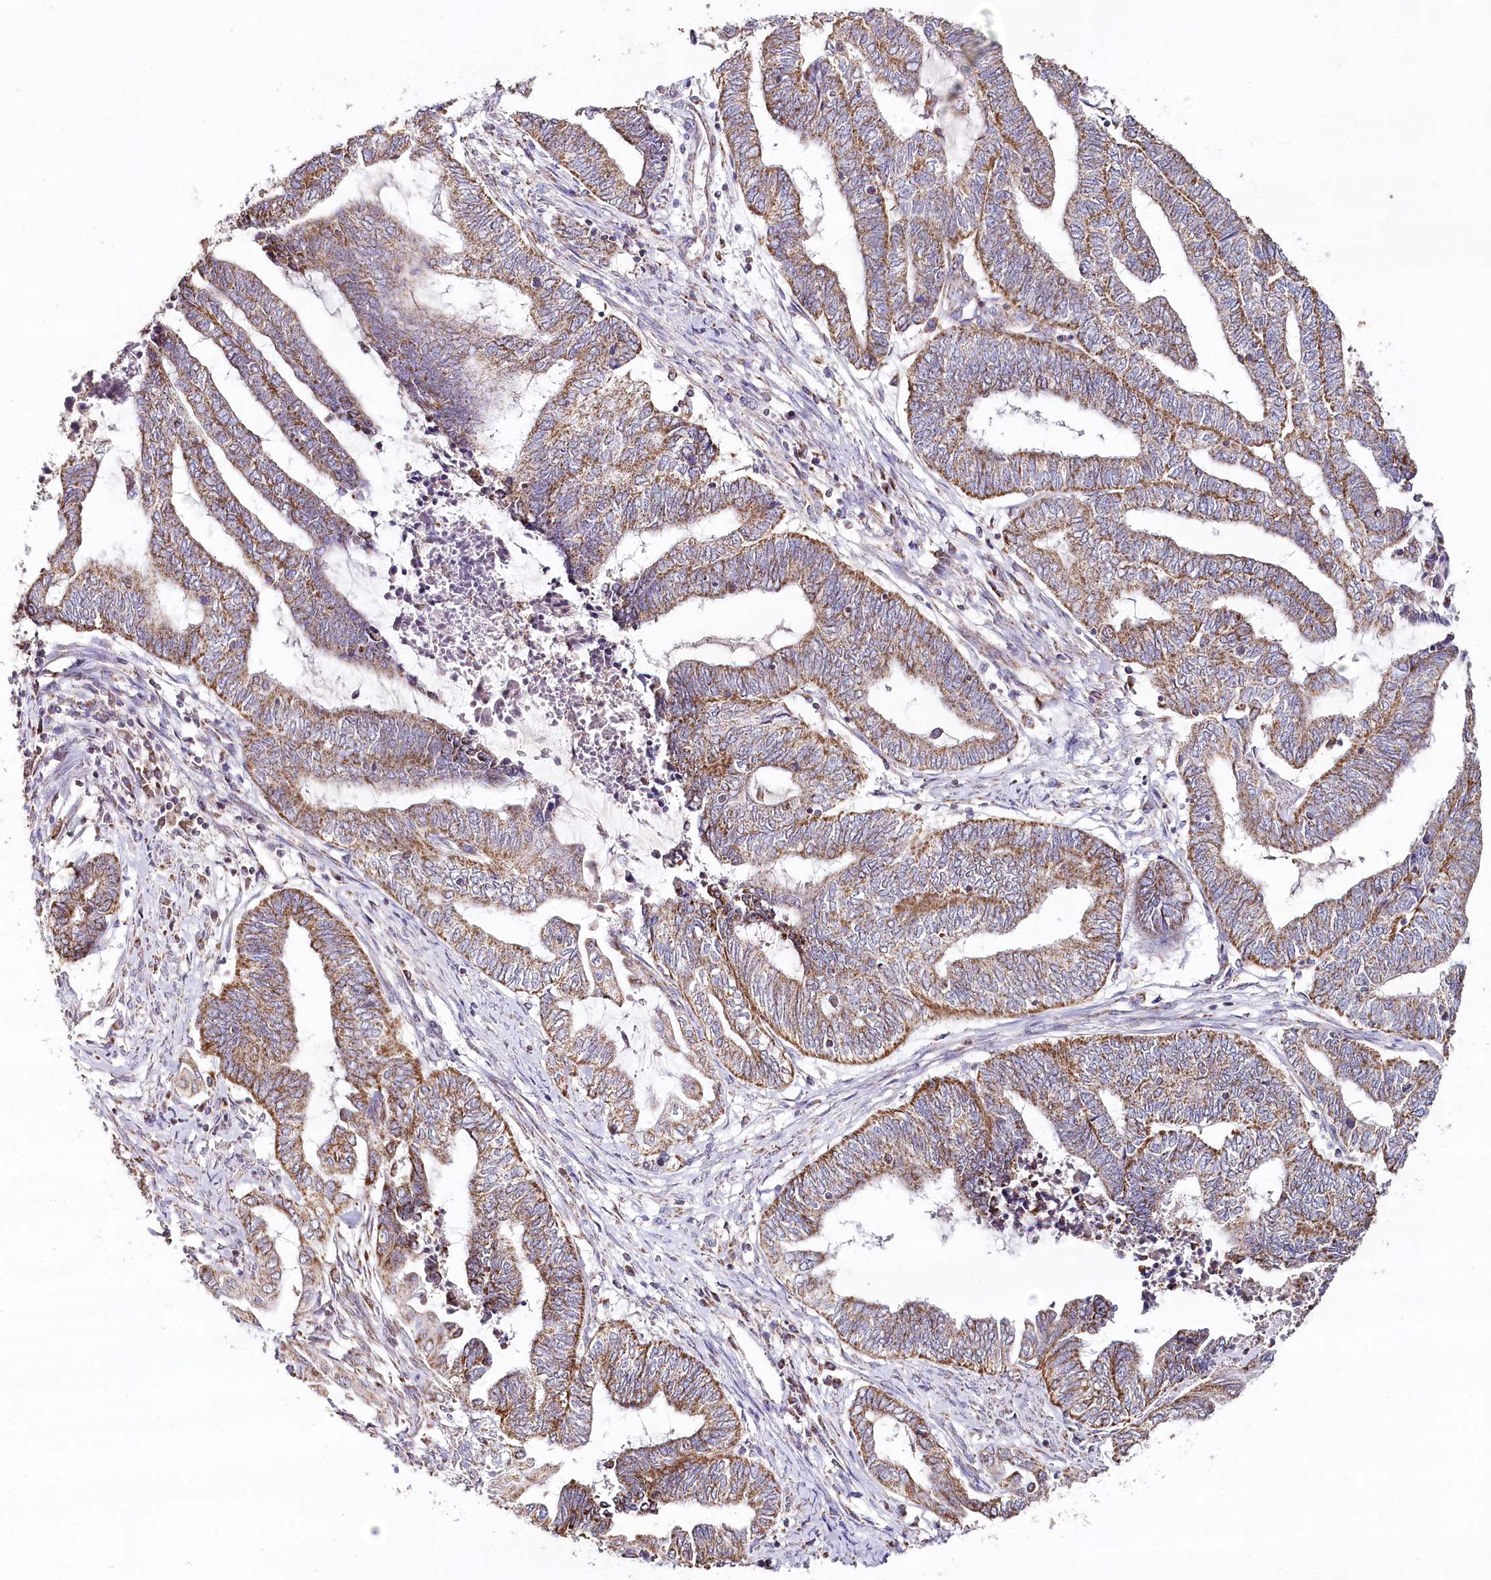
{"staining": {"intensity": "moderate", "quantity": ">75%", "location": "cytoplasmic/membranous"}, "tissue": "endometrial cancer", "cell_type": "Tumor cells", "image_type": "cancer", "snomed": [{"axis": "morphology", "description": "Adenocarcinoma, NOS"}, {"axis": "topography", "description": "Uterus"}, {"axis": "topography", "description": "Endometrium"}], "caption": "This is an image of immunohistochemistry (IHC) staining of endometrial adenocarcinoma, which shows moderate positivity in the cytoplasmic/membranous of tumor cells.", "gene": "MMP25", "patient": {"sex": "female", "age": 70}}